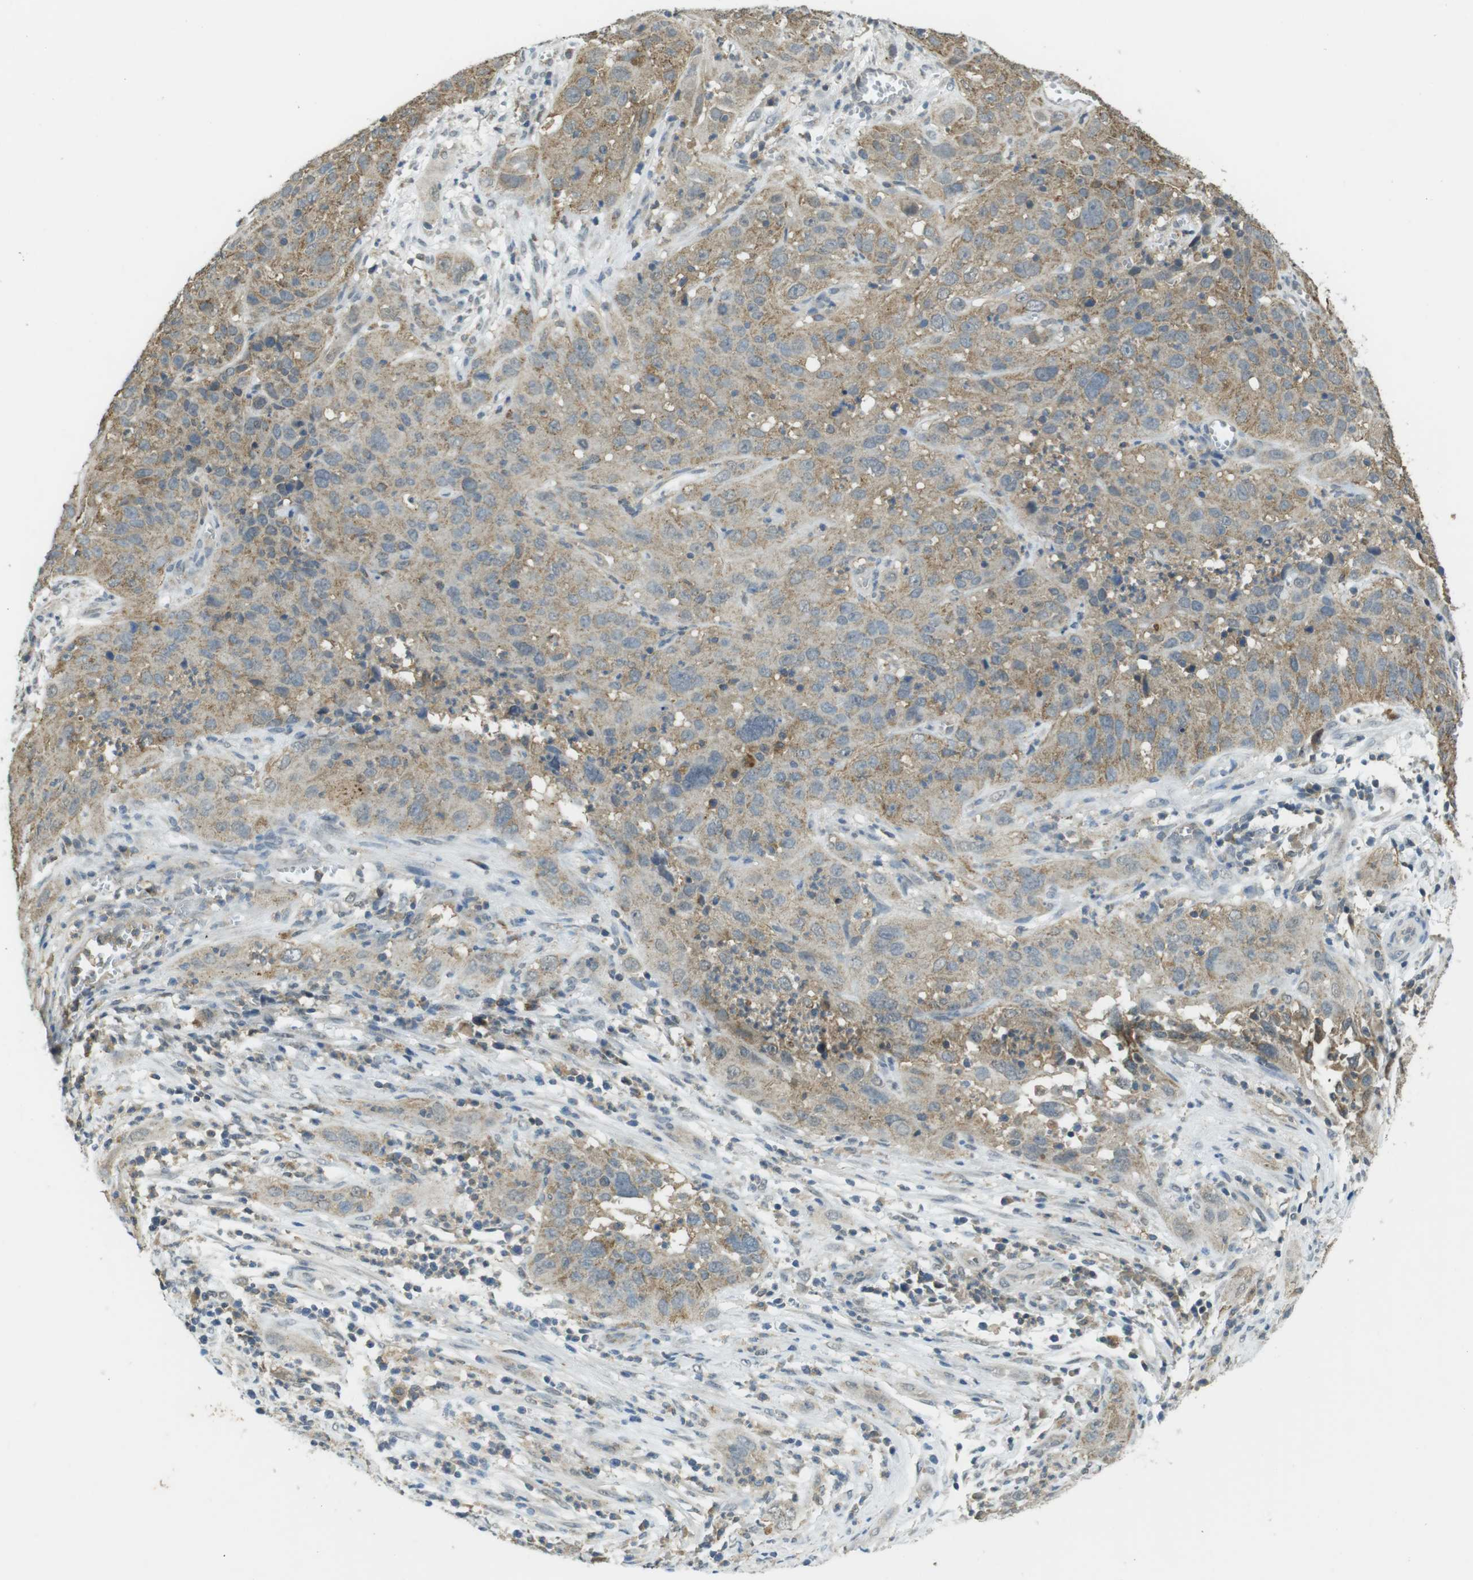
{"staining": {"intensity": "weak", "quantity": ">75%", "location": "cytoplasmic/membranous"}, "tissue": "cervical cancer", "cell_type": "Tumor cells", "image_type": "cancer", "snomed": [{"axis": "morphology", "description": "Squamous cell carcinoma, NOS"}, {"axis": "topography", "description": "Cervix"}], "caption": "A photomicrograph of human cervical cancer stained for a protein reveals weak cytoplasmic/membranous brown staining in tumor cells.", "gene": "BRI3BP", "patient": {"sex": "female", "age": 32}}